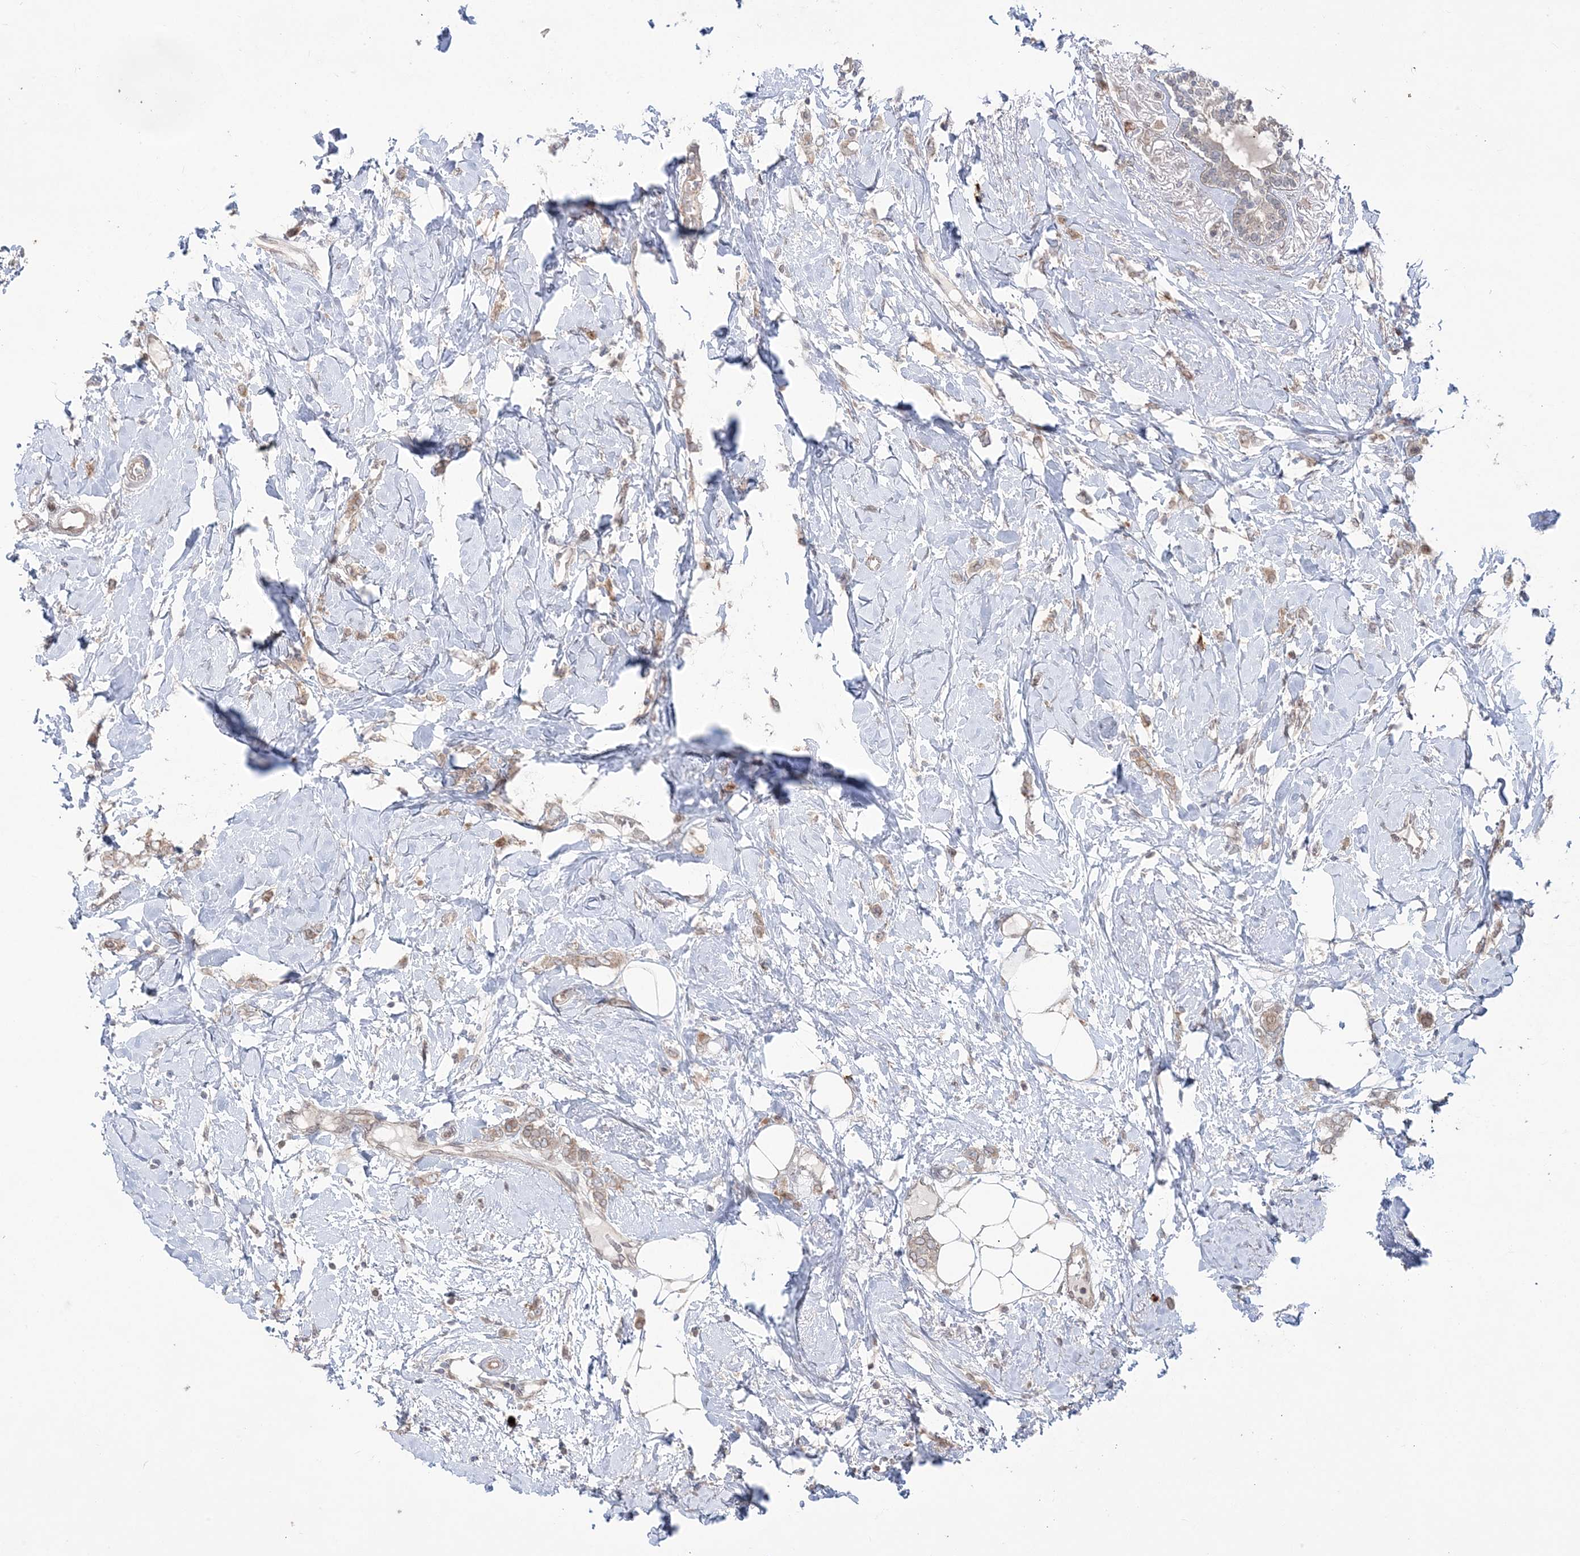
{"staining": {"intensity": "weak", "quantity": "25%-75%", "location": "cytoplasmic/membranous"}, "tissue": "breast cancer", "cell_type": "Tumor cells", "image_type": "cancer", "snomed": [{"axis": "morphology", "description": "Normal tissue, NOS"}, {"axis": "morphology", "description": "Lobular carcinoma"}, {"axis": "topography", "description": "Breast"}], "caption": "Immunohistochemistry (IHC) micrograph of neoplastic tissue: lobular carcinoma (breast) stained using immunohistochemistry (IHC) demonstrates low levels of weak protein expression localized specifically in the cytoplasmic/membranous of tumor cells, appearing as a cytoplasmic/membranous brown color.", "gene": "DHX57", "patient": {"sex": "female", "age": 47}}